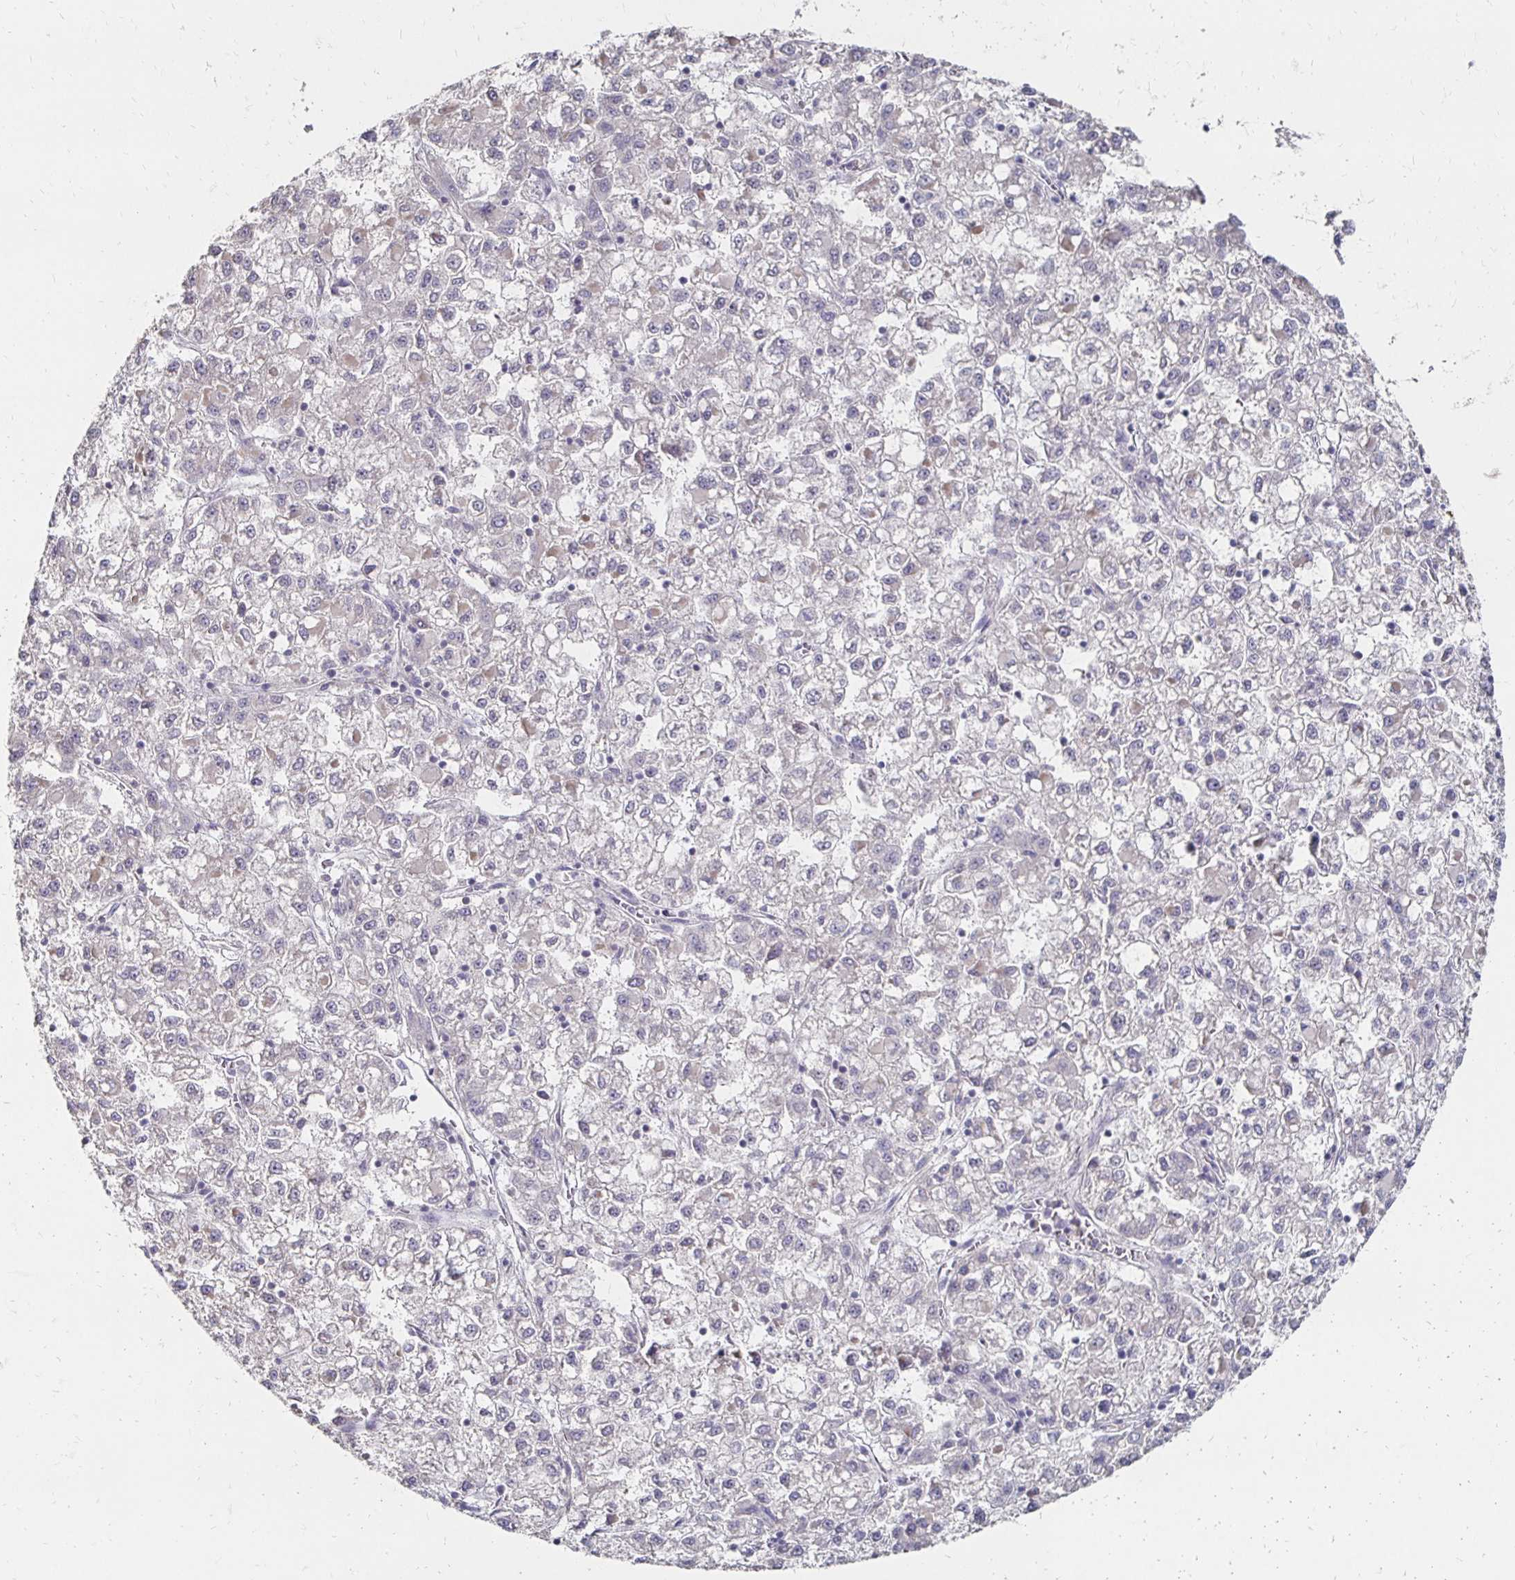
{"staining": {"intensity": "negative", "quantity": "none", "location": "none"}, "tissue": "liver cancer", "cell_type": "Tumor cells", "image_type": "cancer", "snomed": [{"axis": "morphology", "description": "Carcinoma, Hepatocellular, NOS"}, {"axis": "topography", "description": "Liver"}], "caption": "Protein analysis of liver cancer (hepatocellular carcinoma) demonstrates no significant positivity in tumor cells.", "gene": "ZNF727", "patient": {"sex": "male", "age": 40}}